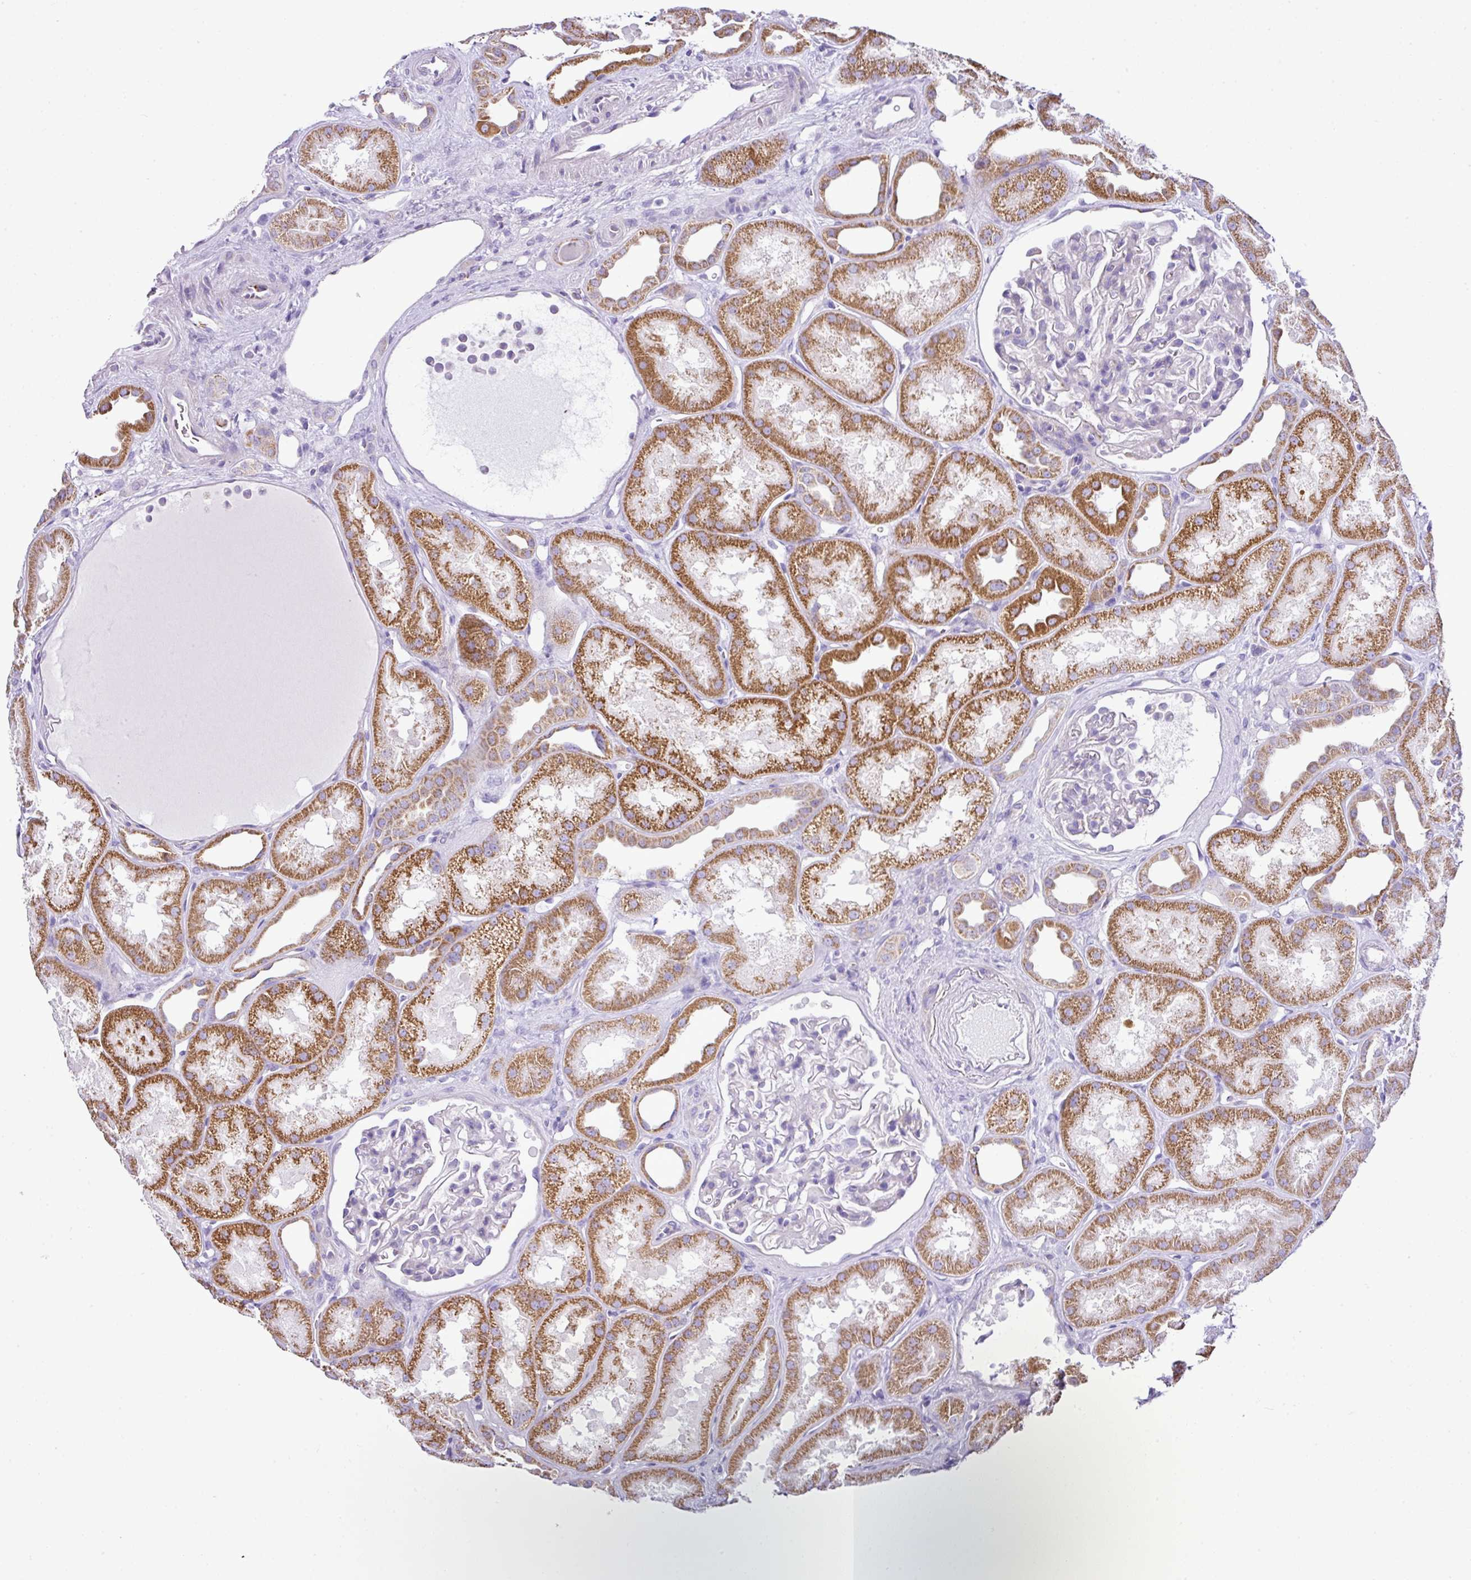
{"staining": {"intensity": "negative", "quantity": "none", "location": "none"}, "tissue": "kidney", "cell_type": "Cells in glomeruli", "image_type": "normal", "snomed": [{"axis": "morphology", "description": "Normal tissue, NOS"}, {"axis": "topography", "description": "Kidney"}], "caption": "Cells in glomeruli show no significant protein expression in benign kidney. (IHC, brightfield microscopy, high magnification).", "gene": "PGAP4", "patient": {"sex": "male", "age": 61}}